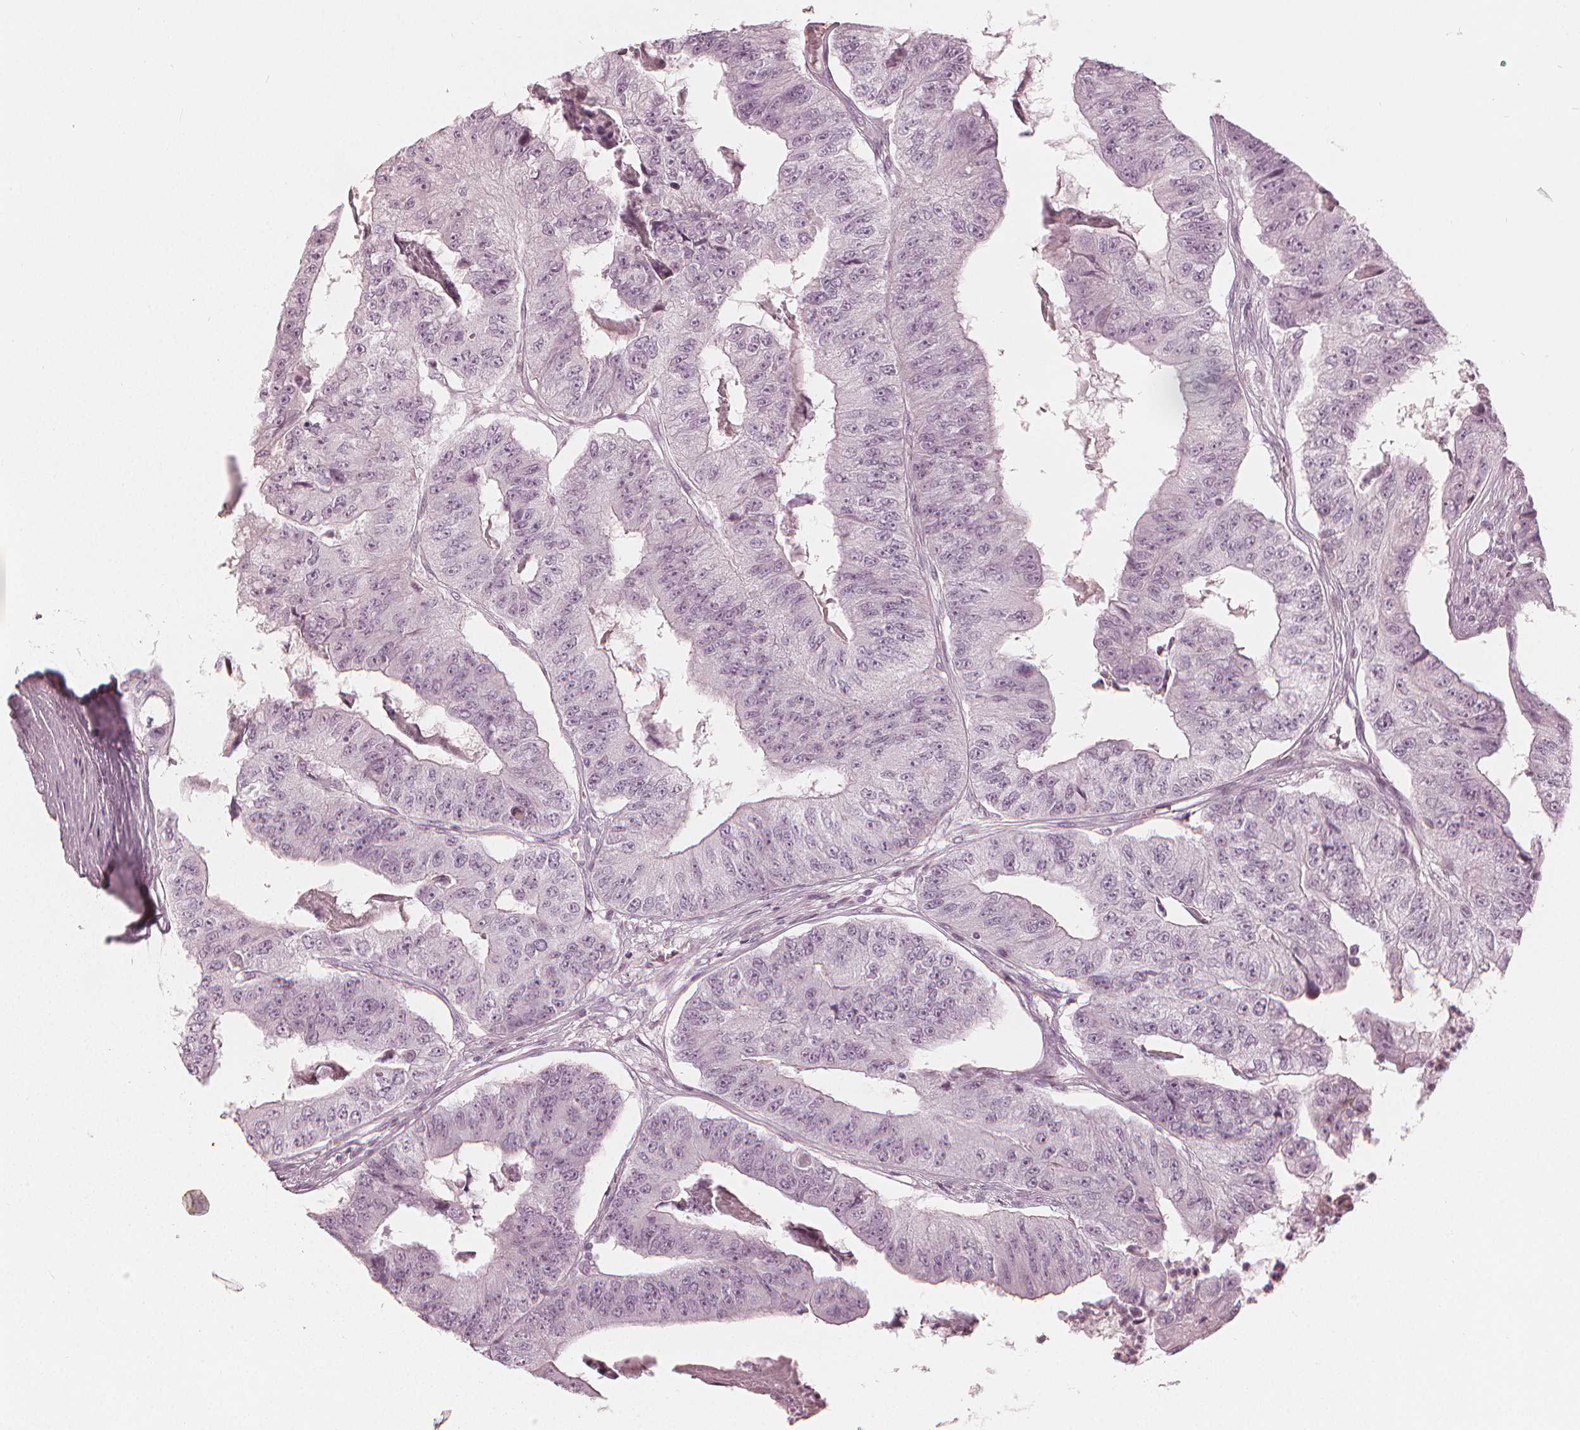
{"staining": {"intensity": "negative", "quantity": "none", "location": "none"}, "tissue": "colorectal cancer", "cell_type": "Tumor cells", "image_type": "cancer", "snomed": [{"axis": "morphology", "description": "Adenocarcinoma, NOS"}, {"axis": "topography", "description": "Colon"}], "caption": "Histopathology image shows no significant protein expression in tumor cells of colorectal cancer (adenocarcinoma).", "gene": "PAEP", "patient": {"sex": "female", "age": 67}}